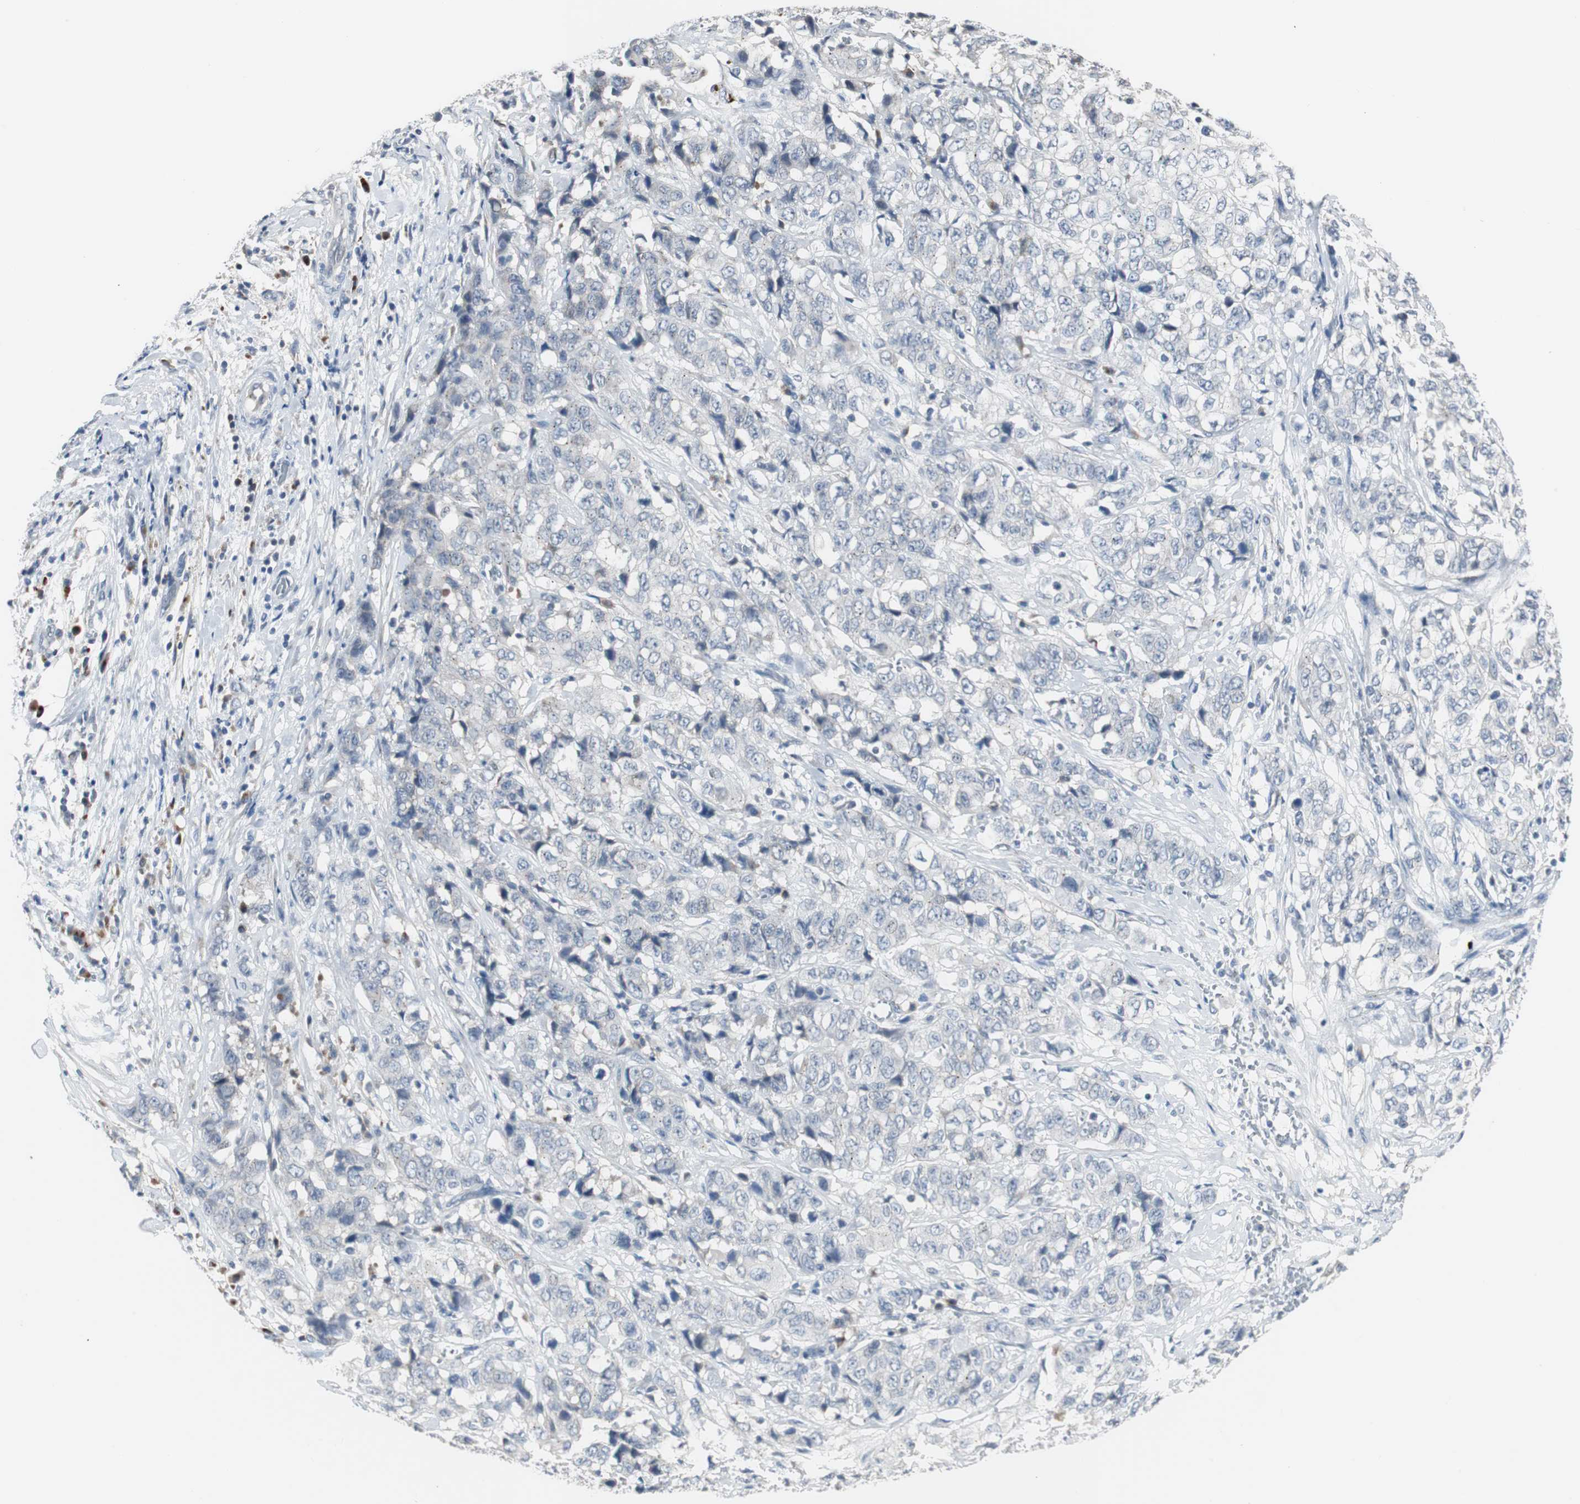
{"staining": {"intensity": "negative", "quantity": "none", "location": "none"}, "tissue": "stomach cancer", "cell_type": "Tumor cells", "image_type": "cancer", "snomed": [{"axis": "morphology", "description": "Adenocarcinoma, NOS"}, {"axis": "topography", "description": "Stomach"}], "caption": "Human stomach cancer stained for a protein using immunohistochemistry demonstrates no positivity in tumor cells.", "gene": "SOX30", "patient": {"sex": "male", "age": 48}}